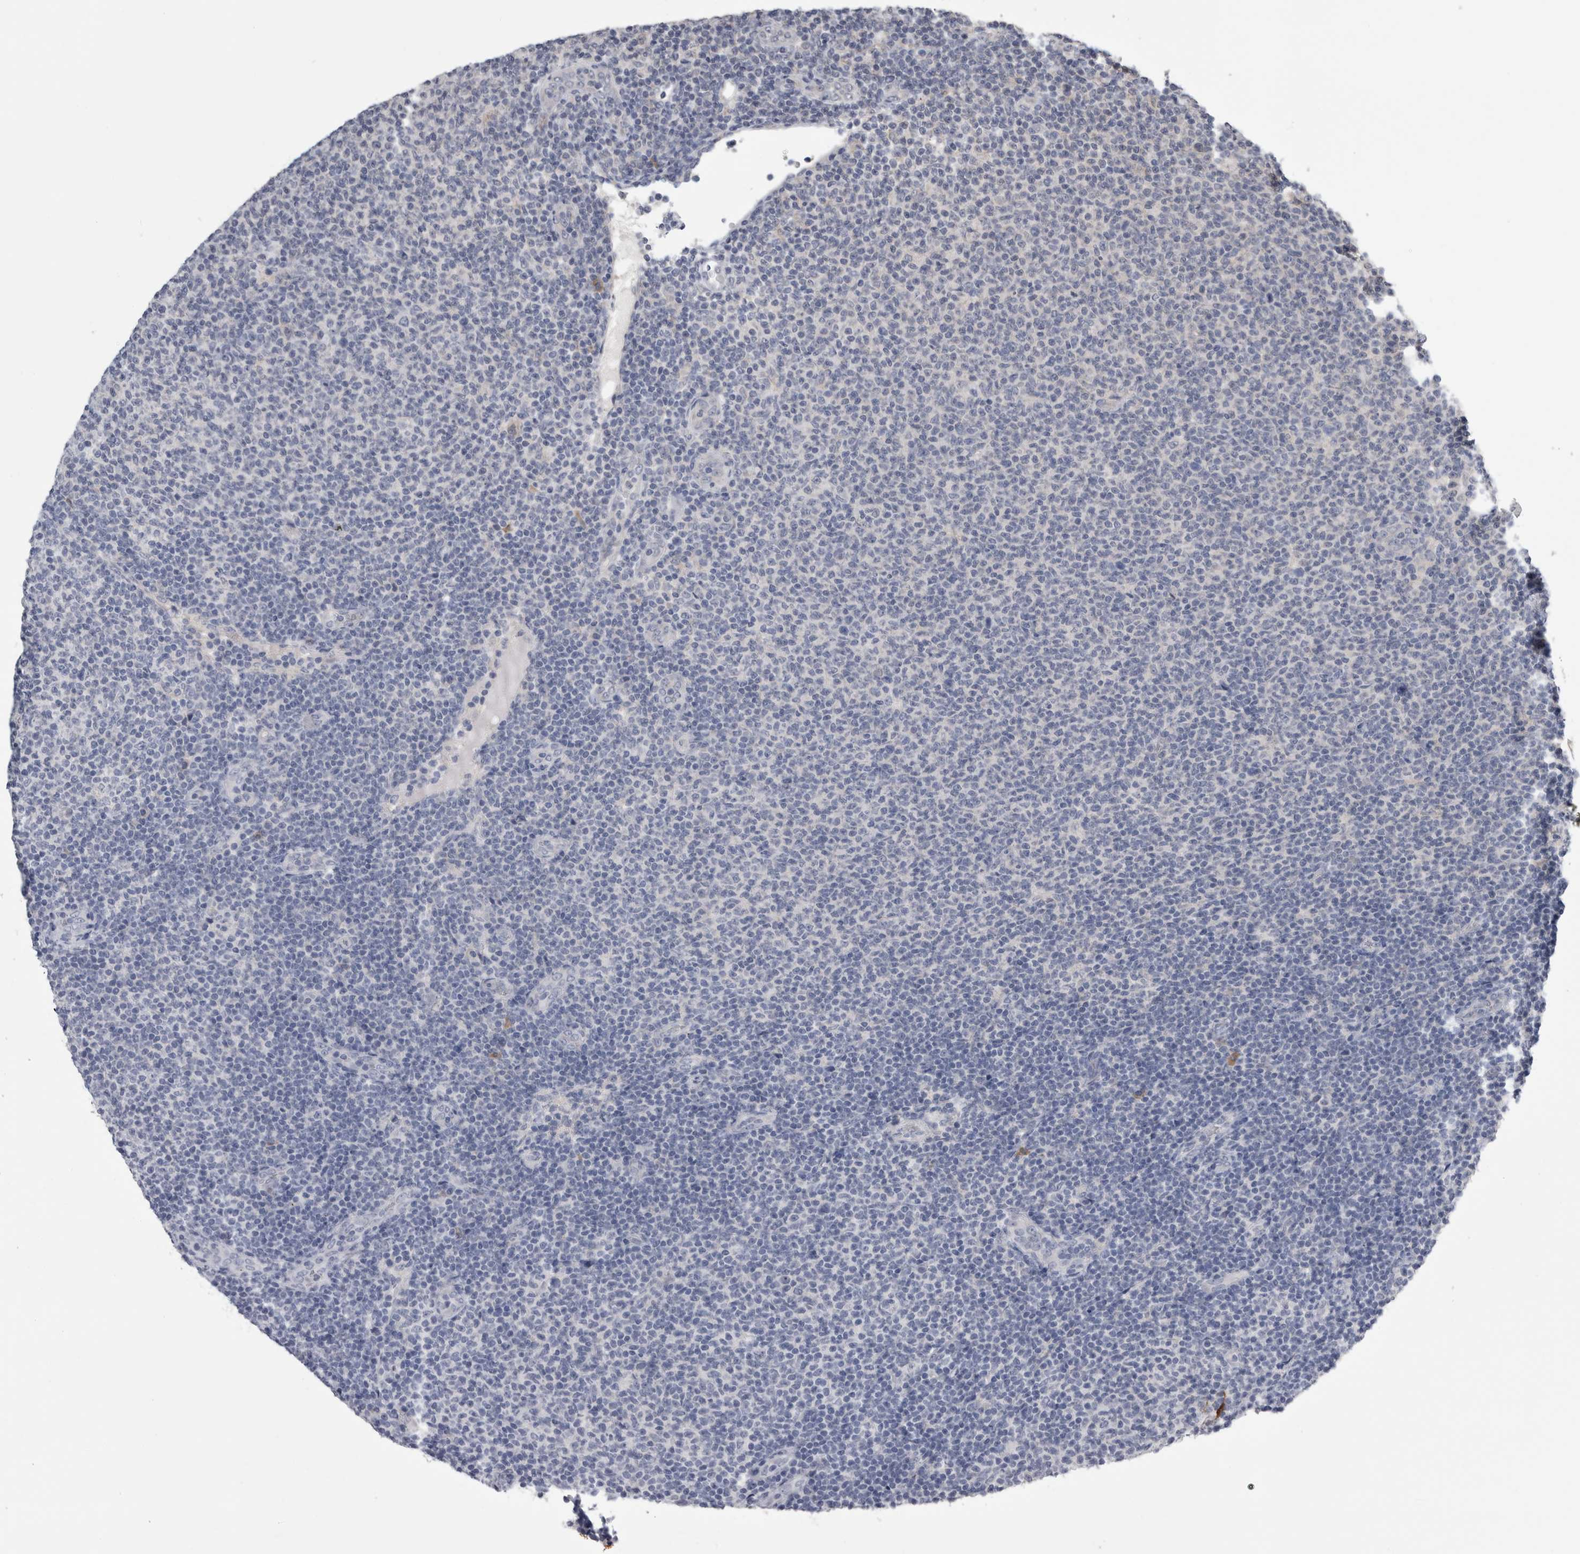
{"staining": {"intensity": "negative", "quantity": "none", "location": "none"}, "tissue": "lymphoma", "cell_type": "Tumor cells", "image_type": "cancer", "snomed": [{"axis": "morphology", "description": "Malignant lymphoma, non-Hodgkin's type, Low grade"}, {"axis": "topography", "description": "Lymph node"}], "caption": "The IHC photomicrograph has no significant expression in tumor cells of lymphoma tissue.", "gene": "ANXA13", "patient": {"sex": "male", "age": 66}}